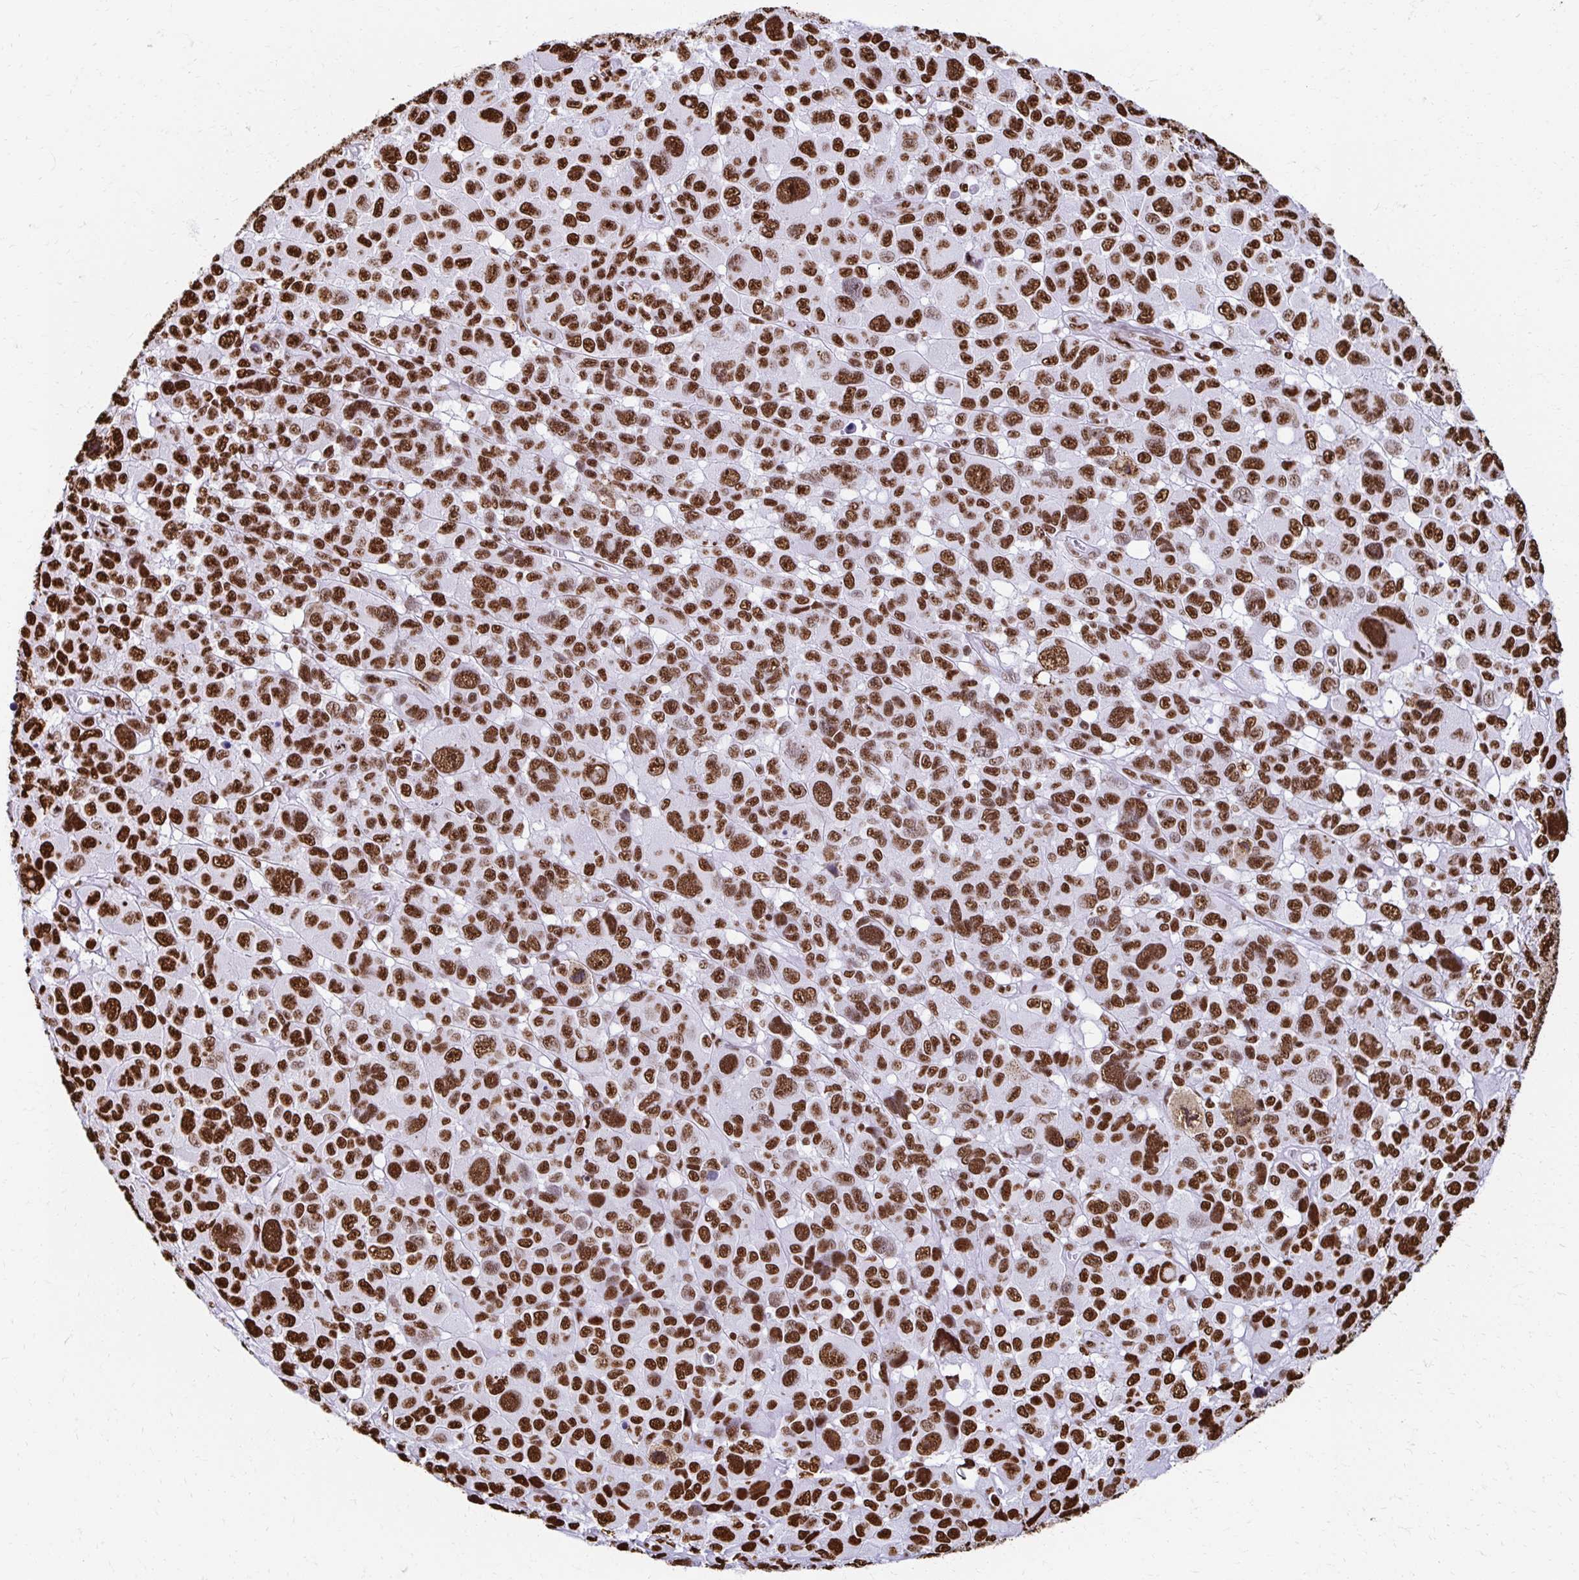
{"staining": {"intensity": "strong", "quantity": ">75%", "location": "nuclear"}, "tissue": "melanoma", "cell_type": "Tumor cells", "image_type": "cancer", "snomed": [{"axis": "morphology", "description": "Malignant melanoma, NOS"}, {"axis": "topography", "description": "Skin"}], "caption": "Protein staining of malignant melanoma tissue shows strong nuclear staining in approximately >75% of tumor cells. Using DAB (brown) and hematoxylin (blue) stains, captured at high magnification using brightfield microscopy.", "gene": "NONO", "patient": {"sex": "female", "age": 66}}